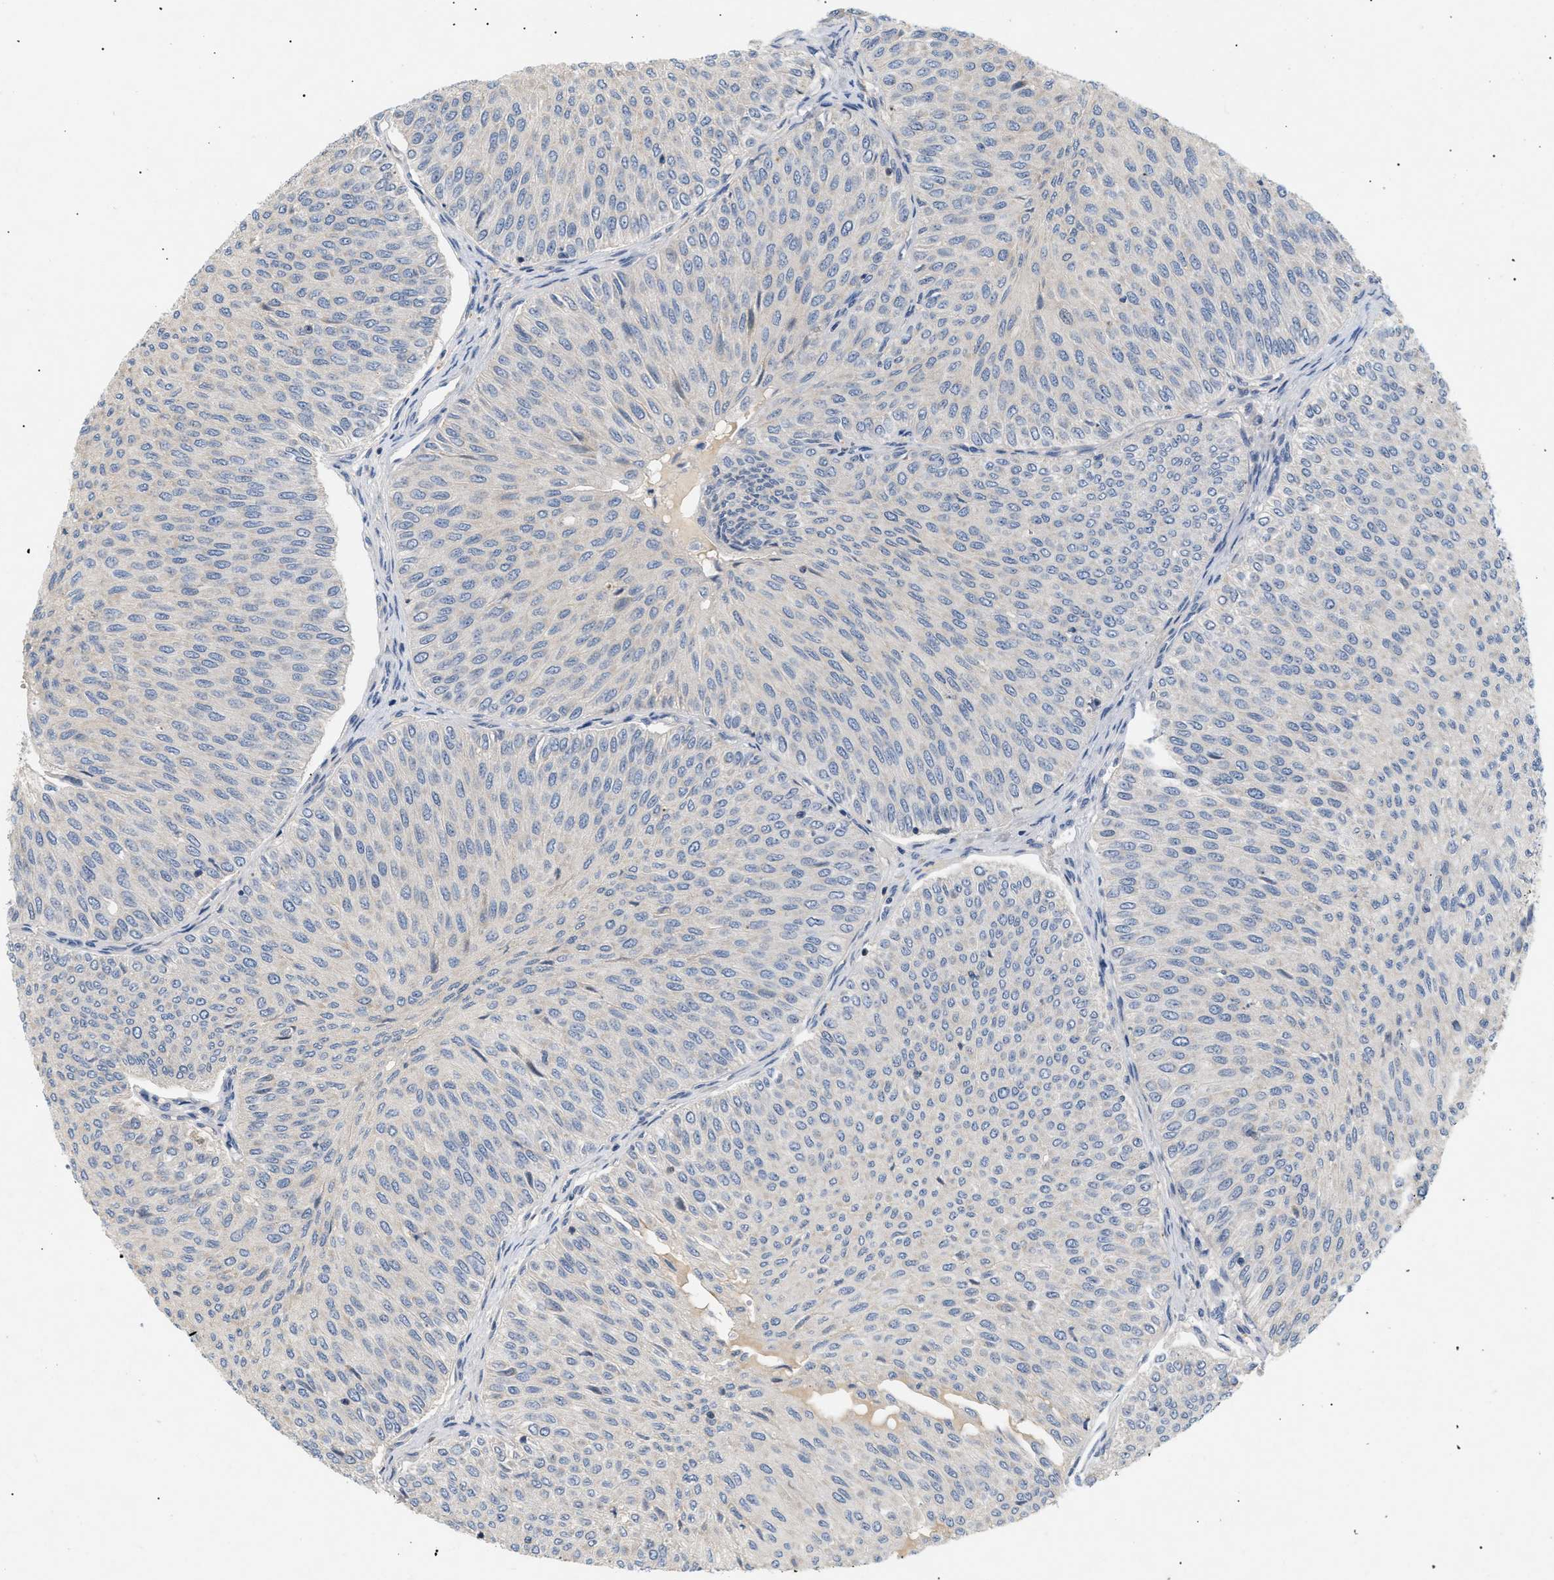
{"staining": {"intensity": "negative", "quantity": "none", "location": "none"}, "tissue": "urothelial cancer", "cell_type": "Tumor cells", "image_type": "cancer", "snomed": [{"axis": "morphology", "description": "Urothelial carcinoma, Low grade"}, {"axis": "topography", "description": "Urinary bladder"}], "caption": "Immunohistochemical staining of human urothelial carcinoma (low-grade) displays no significant staining in tumor cells. (Immunohistochemistry, brightfield microscopy, high magnification).", "gene": "FARS2", "patient": {"sex": "male", "age": 78}}